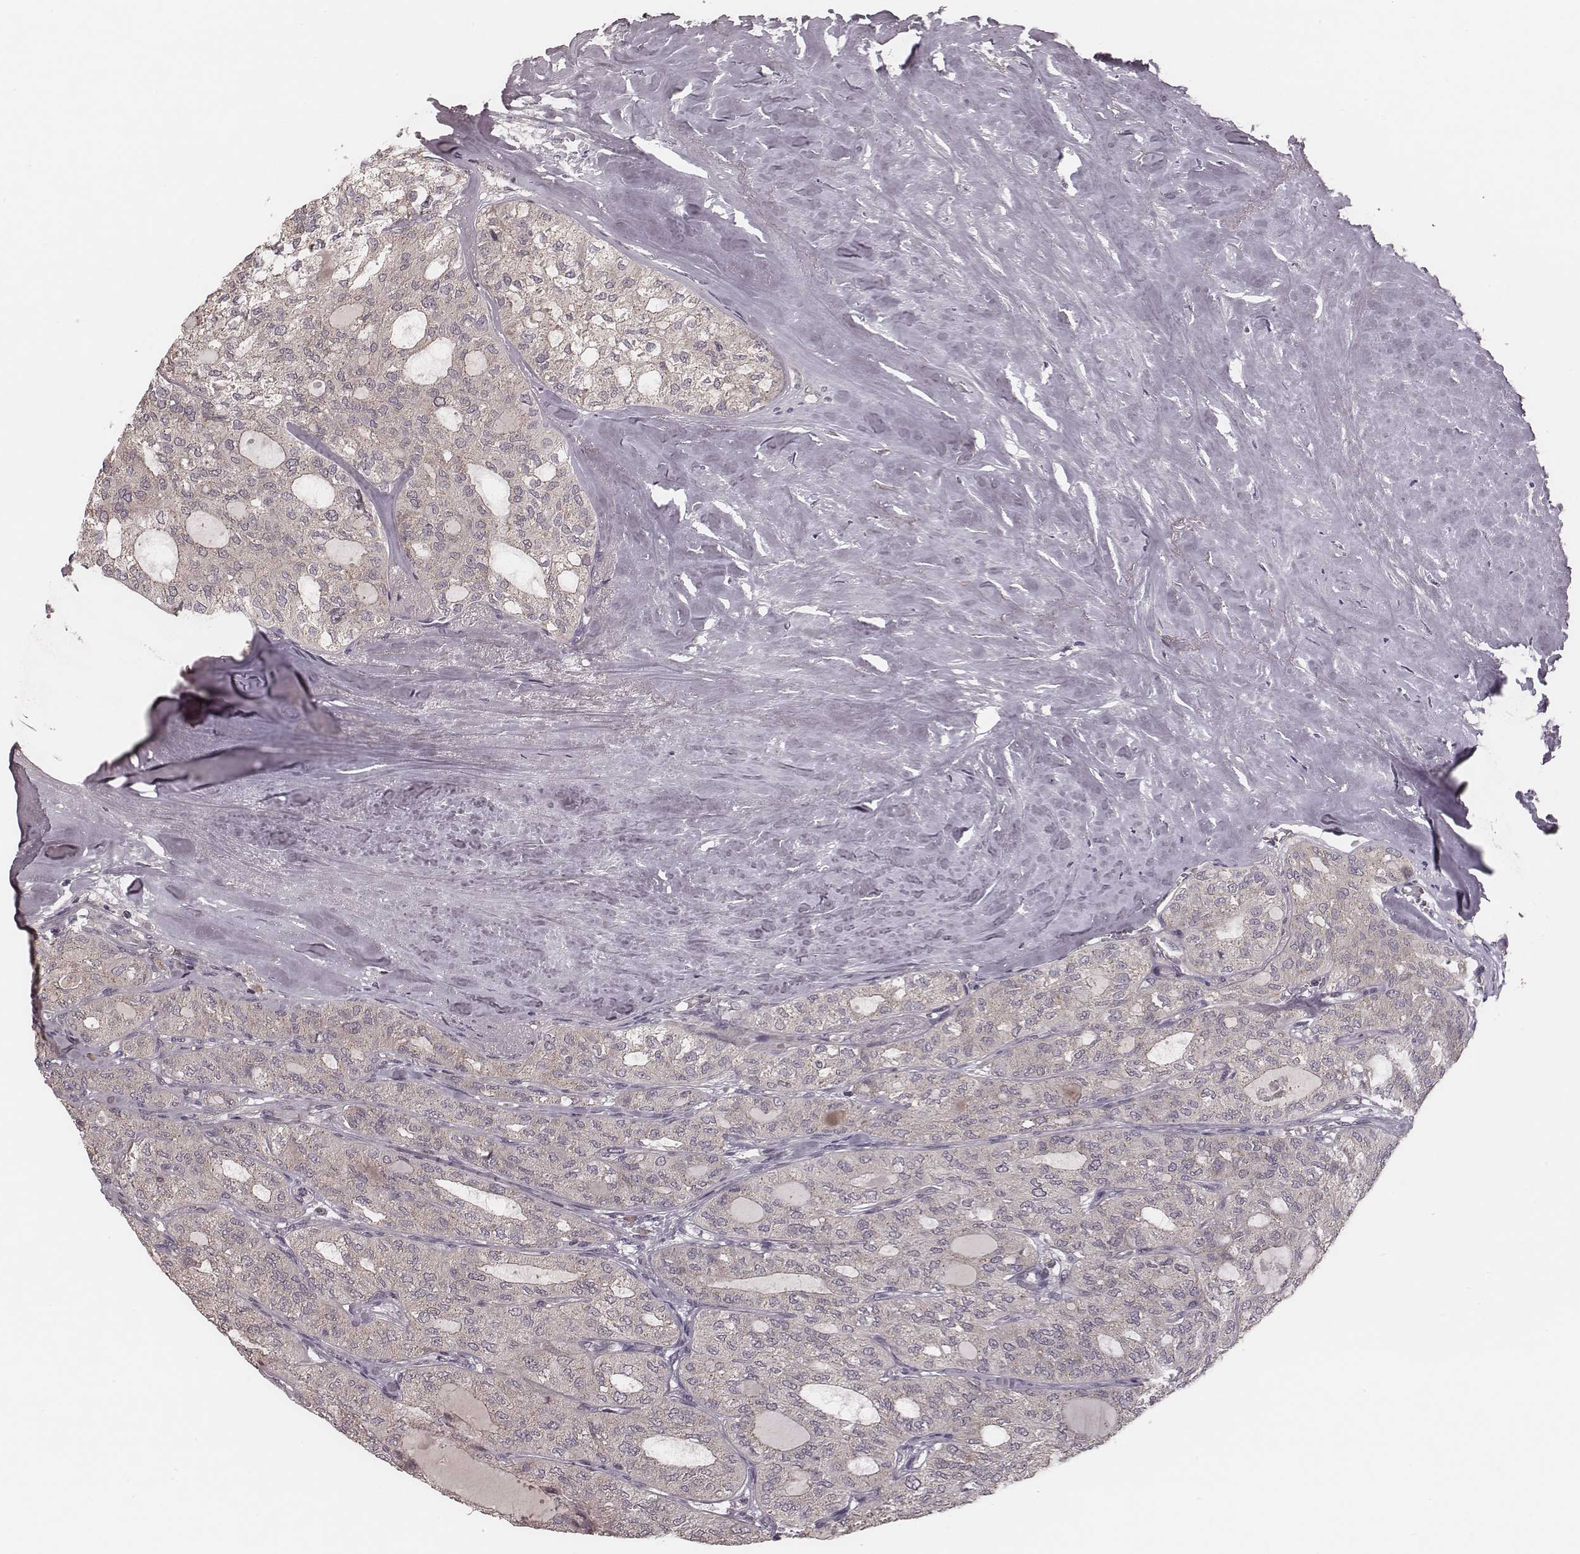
{"staining": {"intensity": "negative", "quantity": "none", "location": "none"}, "tissue": "thyroid cancer", "cell_type": "Tumor cells", "image_type": "cancer", "snomed": [{"axis": "morphology", "description": "Follicular adenoma carcinoma, NOS"}, {"axis": "topography", "description": "Thyroid gland"}], "caption": "IHC image of human thyroid cancer stained for a protein (brown), which exhibits no positivity in tumor cells.", "gene": "P2RX5", "patient": {"sex": "male", "age": 75}}